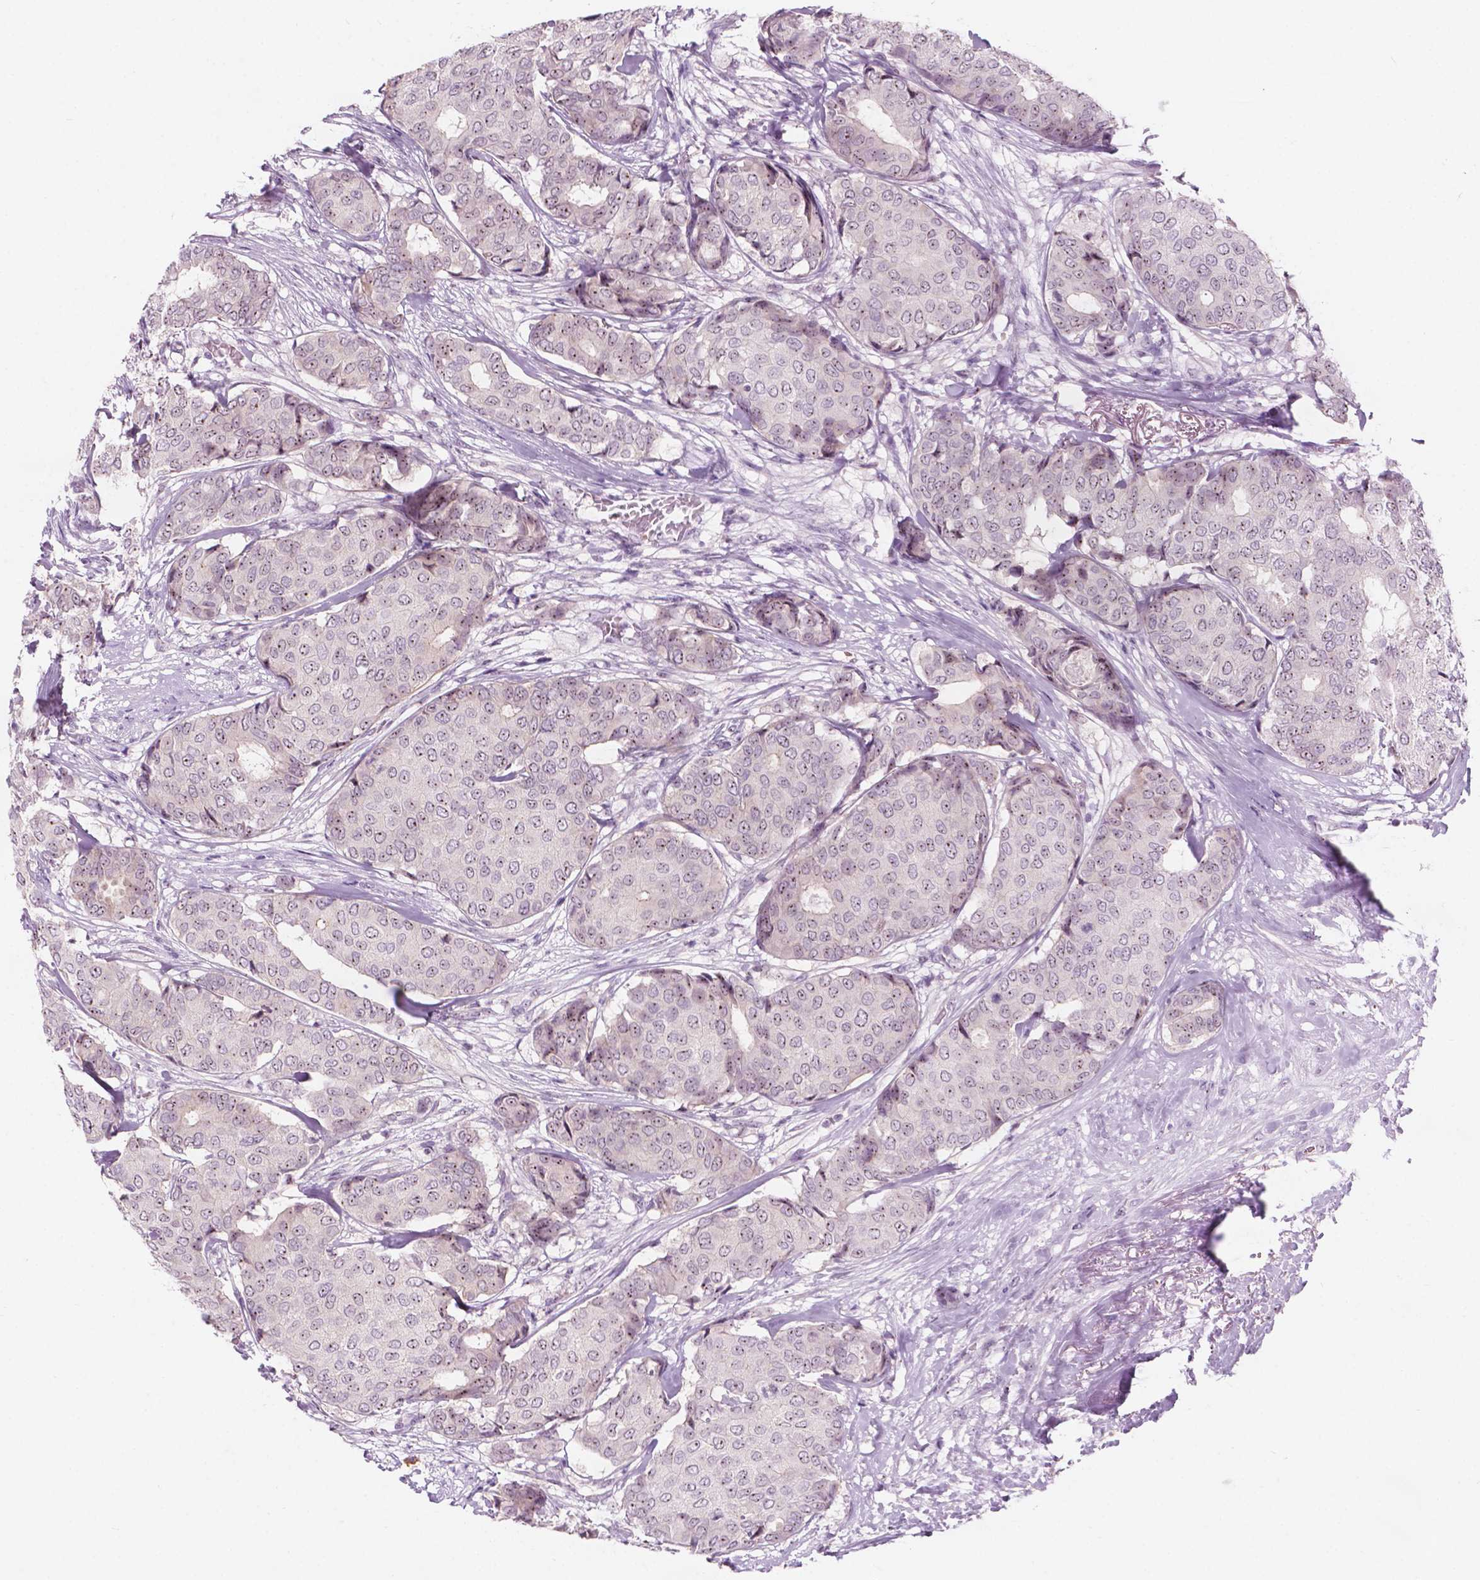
{"staining": {"intensity": "weak", "quantity": "<25%", "location": "nuclear"}, "tissue": "breast cancer", "cell_type": "Tumor cells", "image_type": "cancer", "snomed": [{"axis": "morphology", "description": "Duct carcinoma"}, {"axis": "topography", "description": "Breast"}], "caption": "Breast intraductal carcinoma was stained to show a protein in brown. There is no significant expression in tumor cells.", "gene": "ZNF853", "patient": {"sex": "female", "age": 75}}